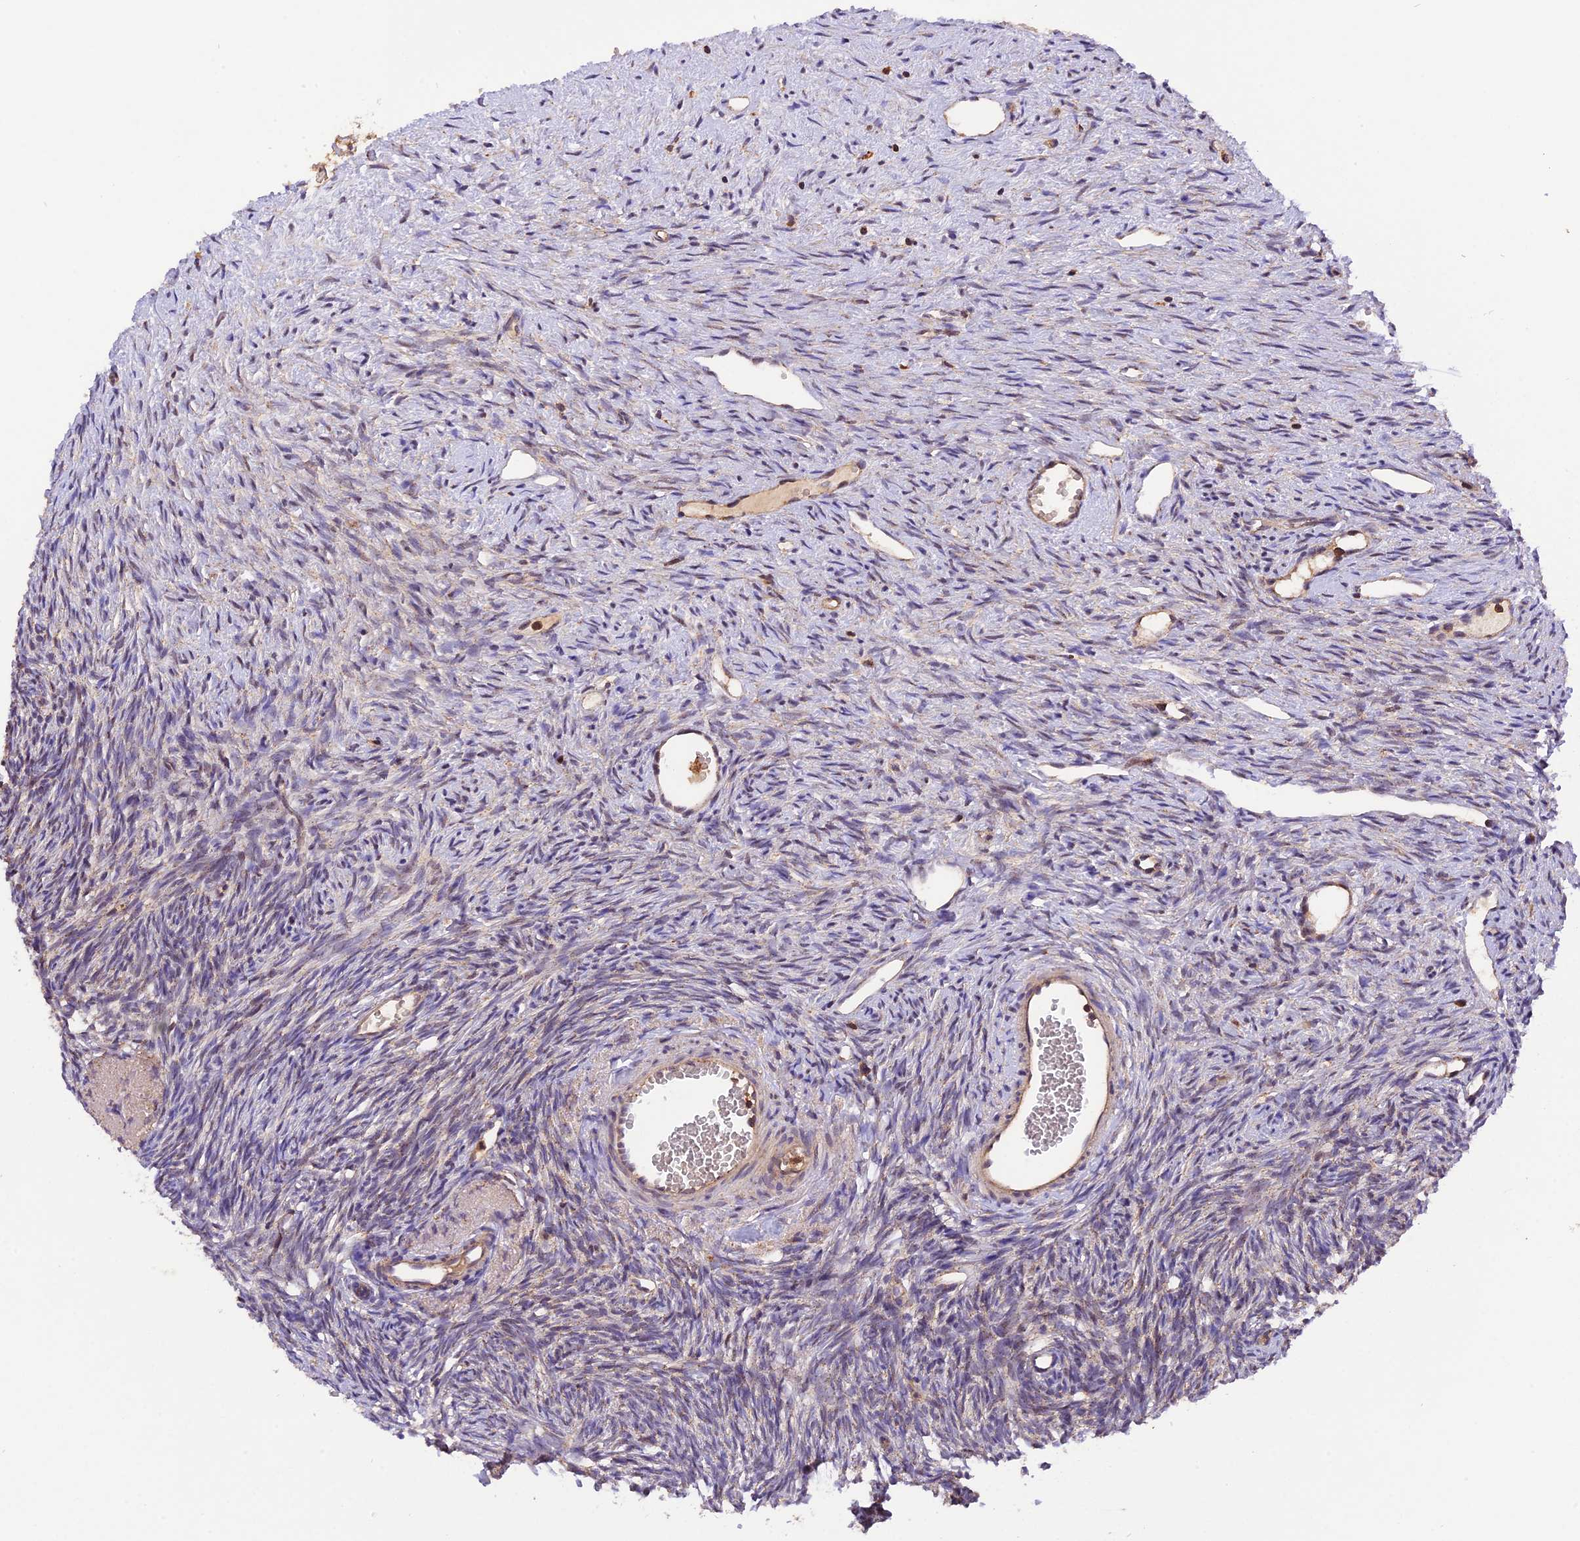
{"staining": {"intensity": "strong", "quantity": ">75%", "location": "cytoplasmic/membranous"}, "tissue": "ovary", "cell_type": "Follicle cells", "image_type": "normal", "snomed": [{"axis": "morphology", "description": "Normal tissue, NOS"}, {"axis": "topography", "description": "Ovary"}], "caption": "This micrograph displays immunohistochemistry staining of unremarkable ovary, with high strong cytoplasmic/membranous staining in about >75% of follicle cells.", "gene": "PEX3", "patient": {"sex": "female", "age": 51}}